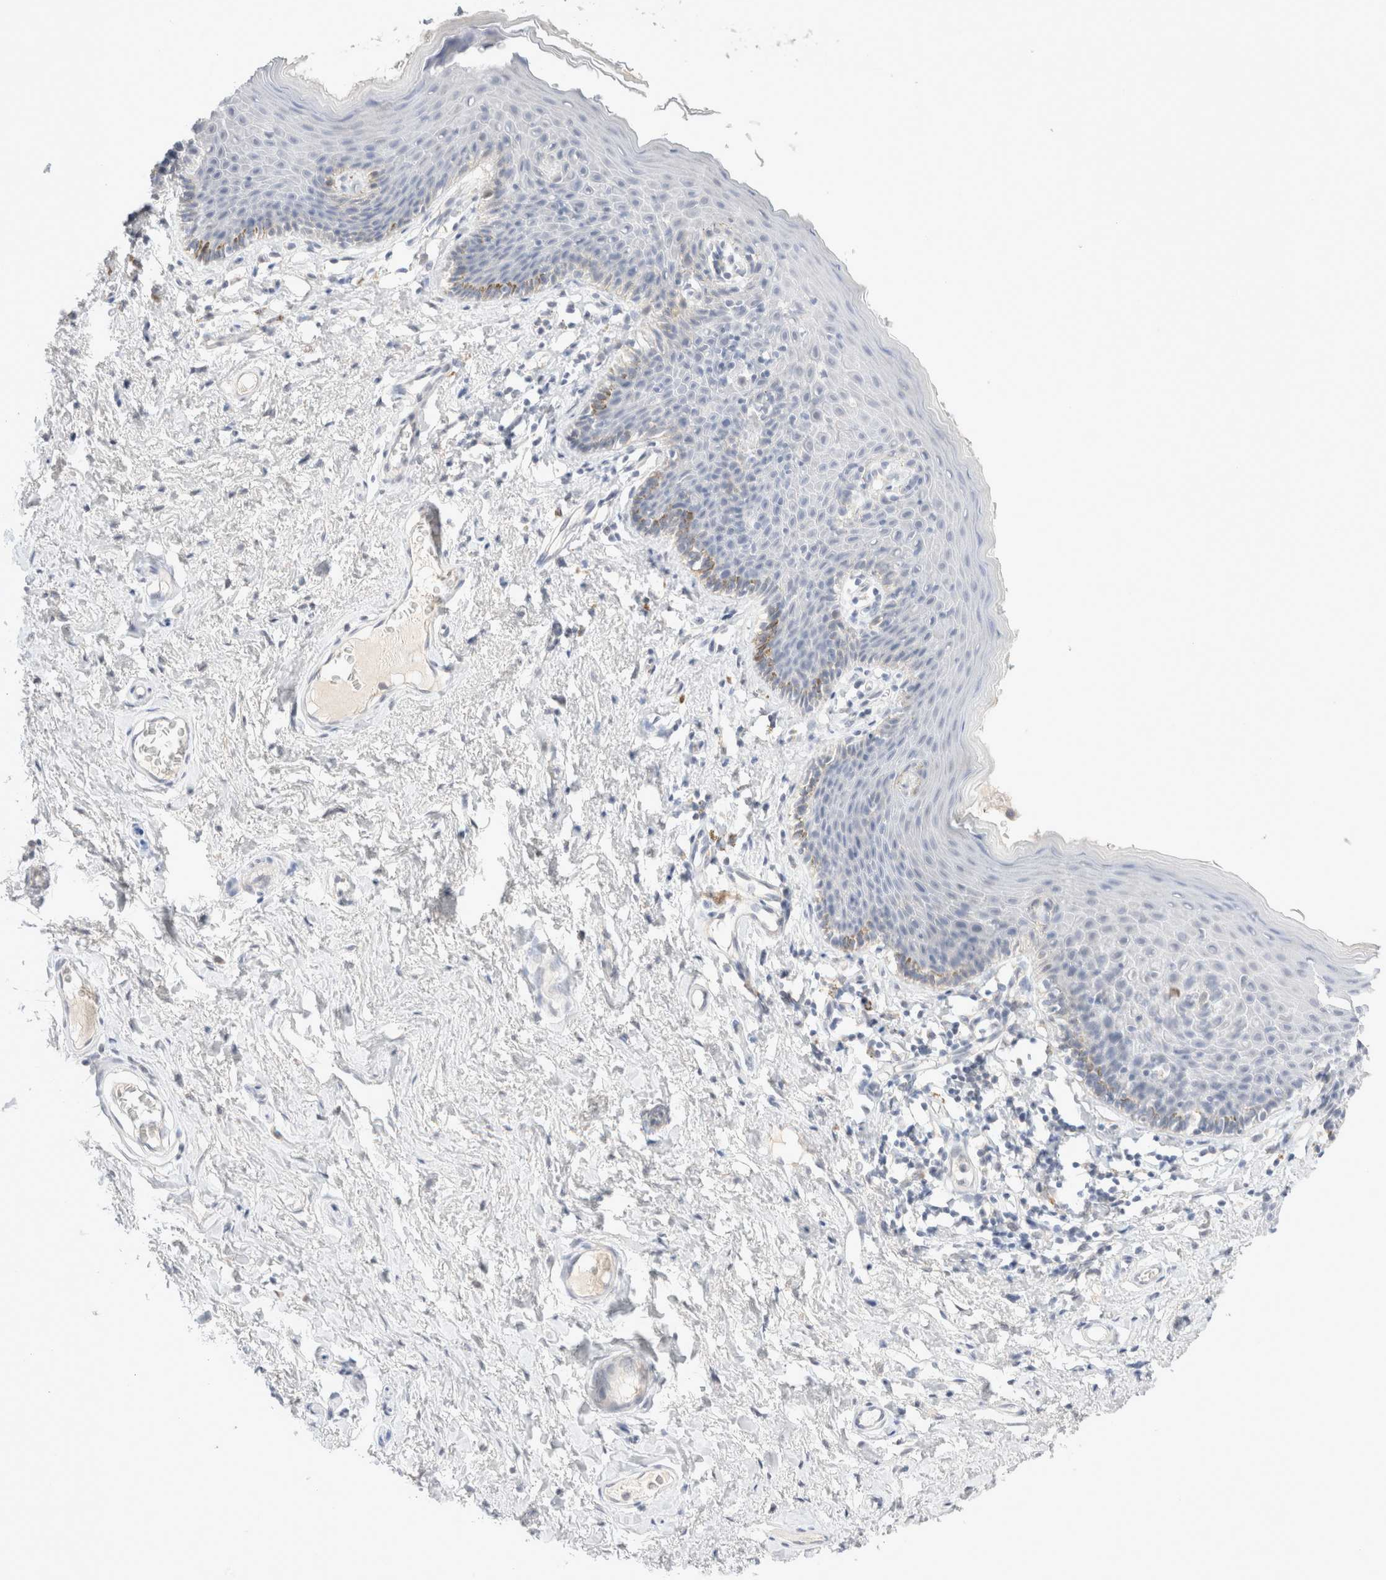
{"staining": {"intensity": "negative", "quantity": "none", "location": "none"}, "tissue": "skin", "cell_type": "Epidermal cells", "image_type": "normal", "snomed": [{"axis": "morphology", "description": "Normal tissue, NOS"}, {"axis": "topography", "description": "Vulva"}], "caption": "Human skin stained for a protein using immunohistochemistry exhibits no expression in epidermal cells.", "gene": "SPATA20", "patient": {"sex": "female", "age": 66}}